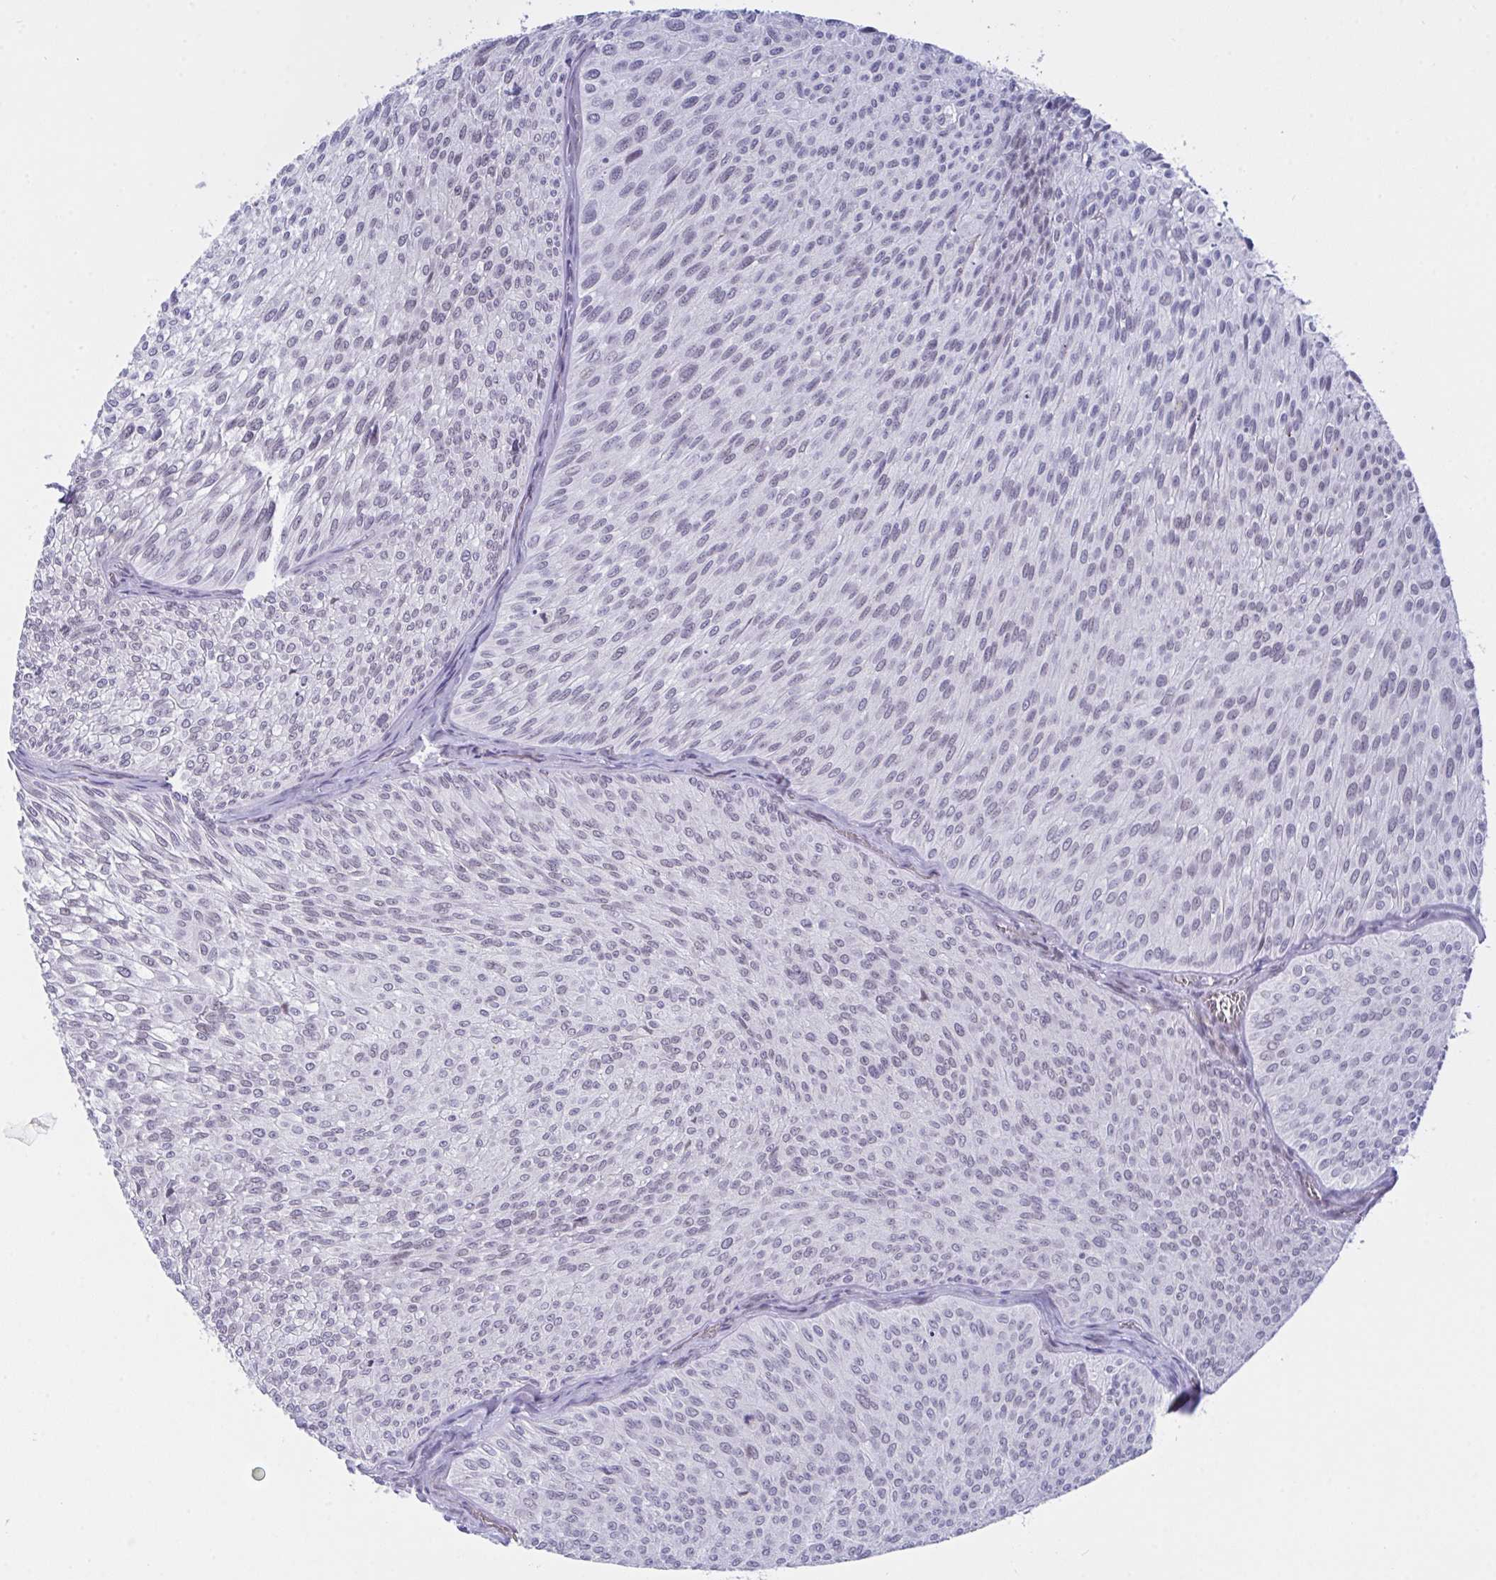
{"staining": {"intensity": "negative", "quantity": "none", "location": "none"}, "tissue": "urothelial cancer", "cell_type": "Tumor cells", "image_type": "cancer", "snomed": [{"axis": "morphology", "description": "Urothelial carcinoma, Low grade"}, {"axis": "topography", "description": "Urinary bladder"}], "caption": "DAB (3,3'-diaminobenzidine) immunohistochemical staining of urothelial cancer shows no significant staining in tumor cells. Brightfield microscopy of immunohistochemistry (IHC) stained with DAB (brown) and hematoxylin (blue), captured at high magnification.", "gene": "FBXL22", "patient": {"sex": "male", "age": 91}}